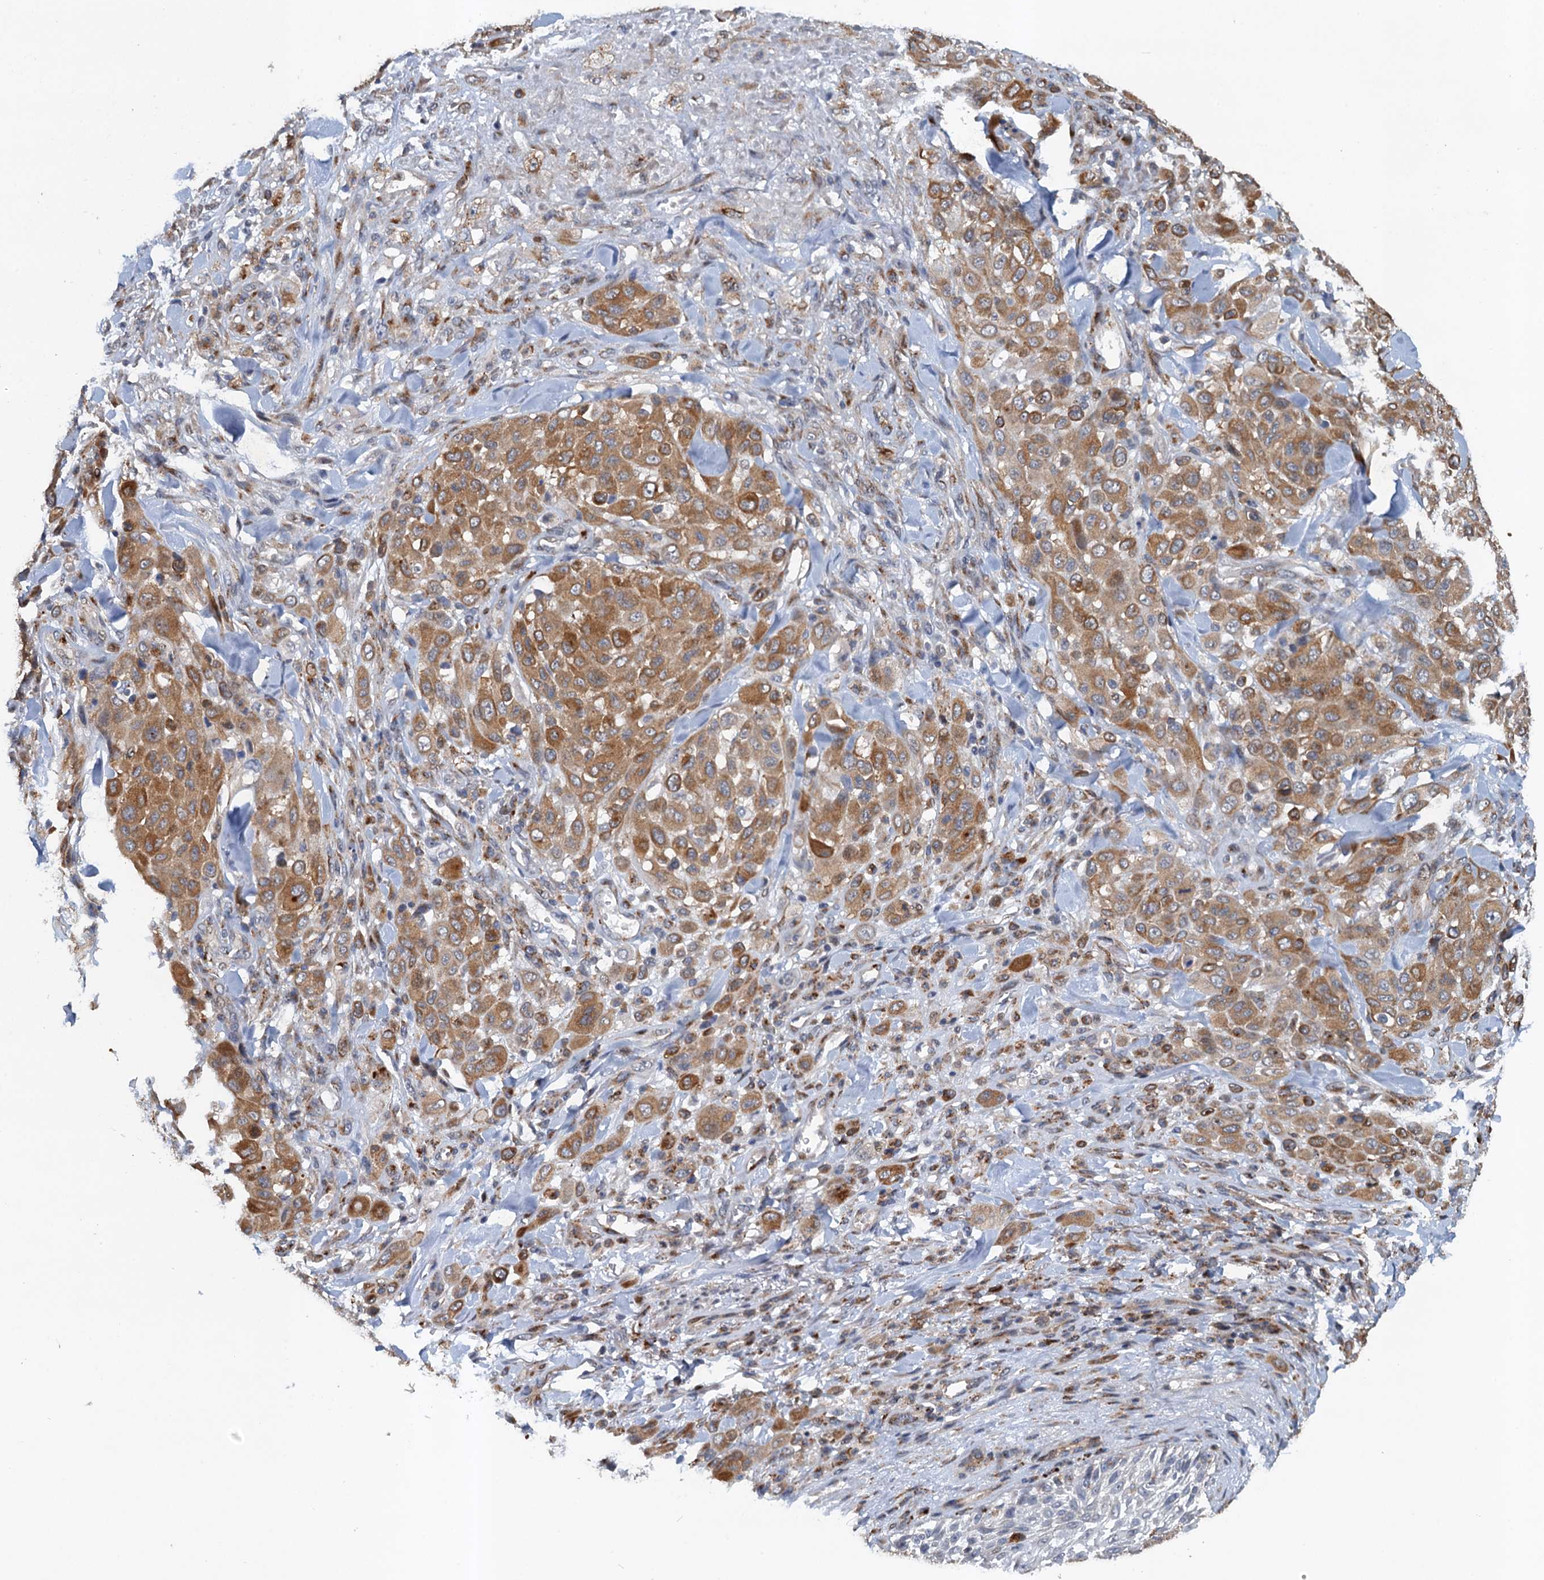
{"staining": {"intensity": "moderate", "quantity": ">75%", "location": "cytoplasmic/membranous"}, "tissue": "melanoma", "cell_type": "Tumor cells", "image_type": "cancer", "snomed": [{"axis": "morphology", "description": "Malignant melanoma, Metastatic site"}, {"axis": "topography", "description": "Skin"}], "caption": "This is an image of immunohistochemistry (IHC) staining of melanoma, which shows moderate positivity in the cytoplasmic/membranous of tumor cells.", "gene": "NBEA", "patient": {"sex": "female", "age": 81}}